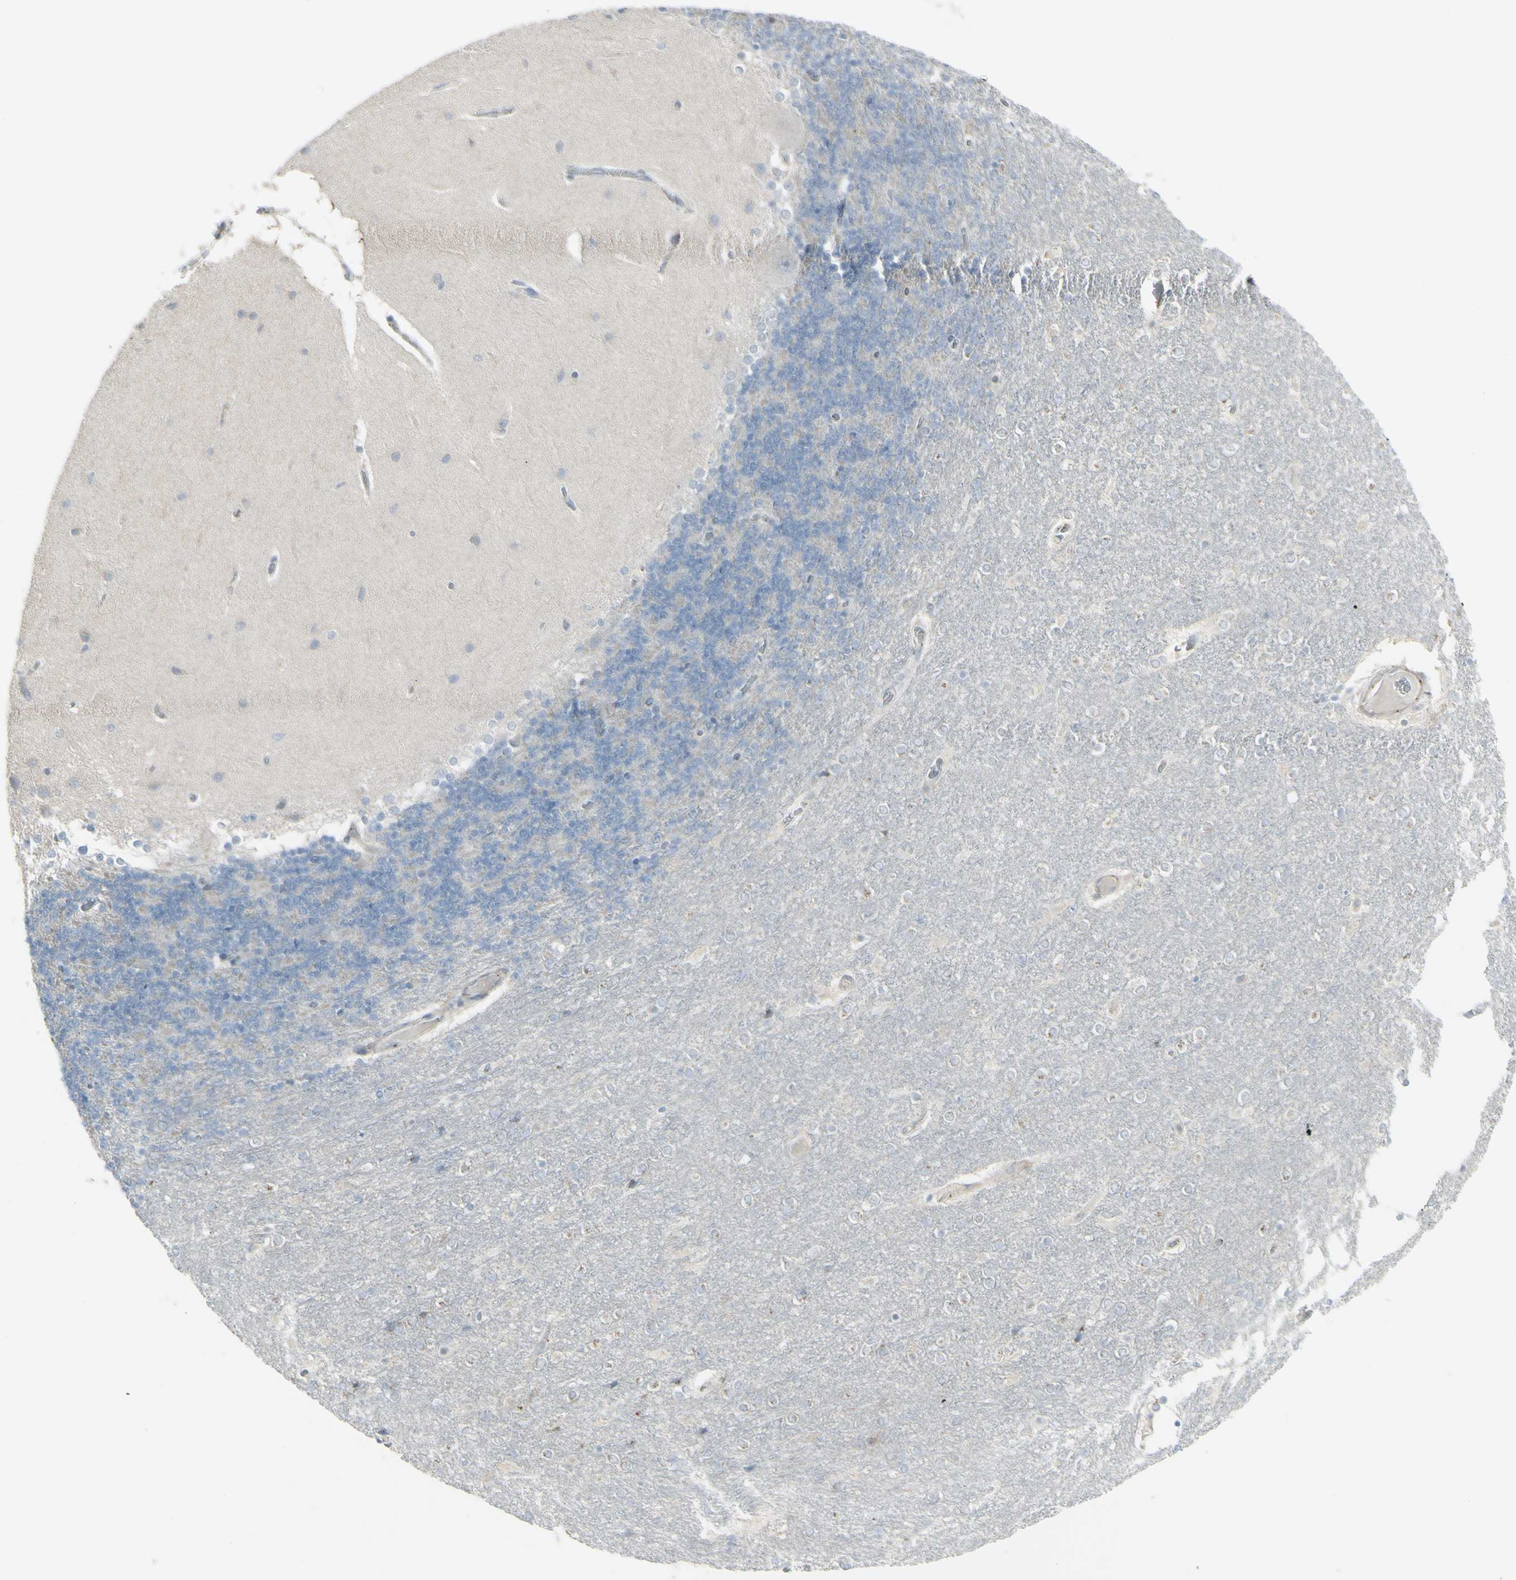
{"staining": {"intensity": "negative", "quantity": "none", "location": "none"}, "tissue": "cerebellum", "cell_type": "Cells in granular layer", "image_type": "normal", "snomed": [{"axis": "morphology", "description": "Normal tissue, NOS"}, {"axis": "topography", "description": "Cerebellum"}], "caption": "Immunohistochemistry of benign cerebellum shows no positivity in cells in granular layer.", "gene": "GALNT6", "patient": {"sex": "female", "age": 54}}